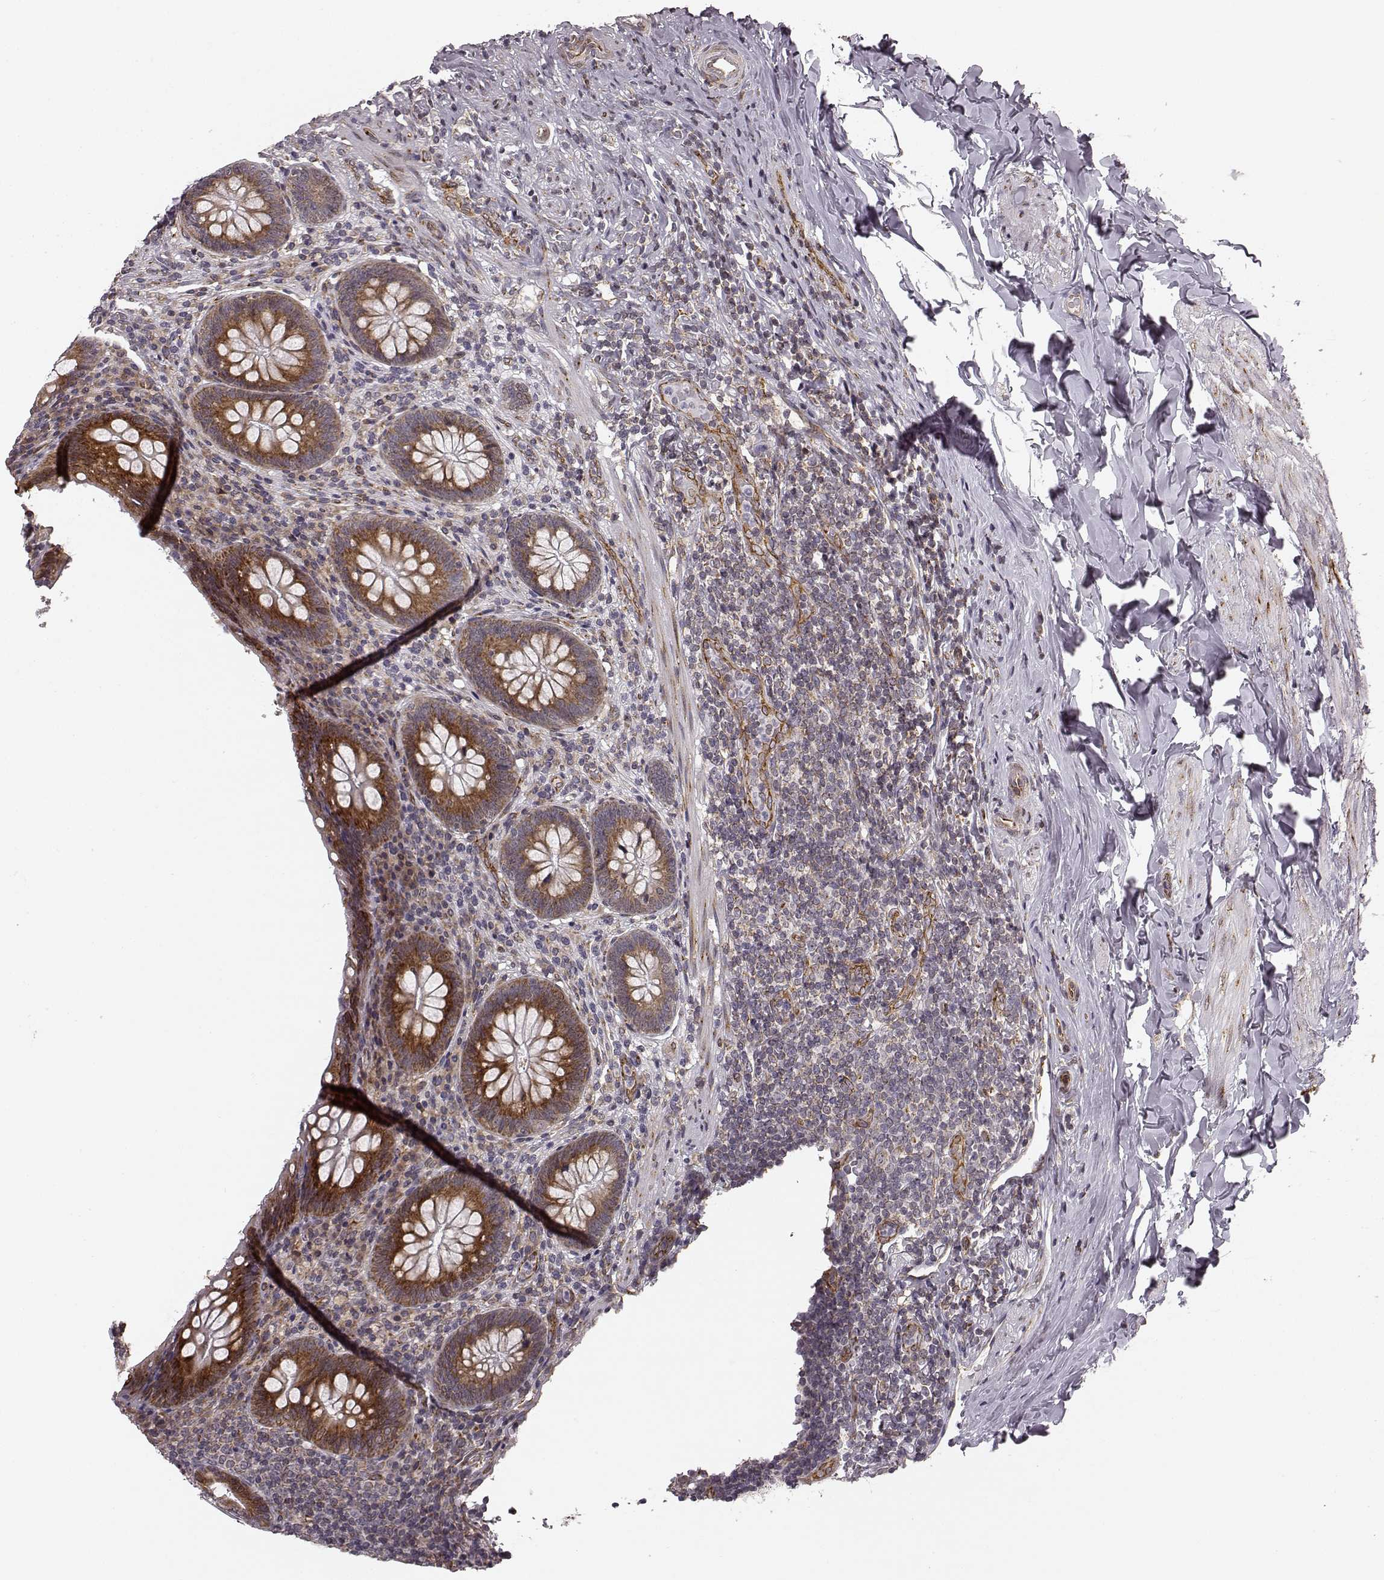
{"staining": {"intensity": "moderate", "quantity": ">75%", "location": "cytoplasmic/membranous"}, "tissue": "appendix", "cell_type": "Glandular cells", "image_type": "normal", "snomed": [{"axis": "morphology", "description": "Normal tissue, NOS"}, {"axis": "topography", "description": "Appendix"}], "caption": "This is a micrograph of IHC staining of normal appendix, which shows moderate positivity in the cytoplasmic/membranous of glandular cells.", "gene": "TMEM14A", "patient": {"sex": "male", "age": 47}}